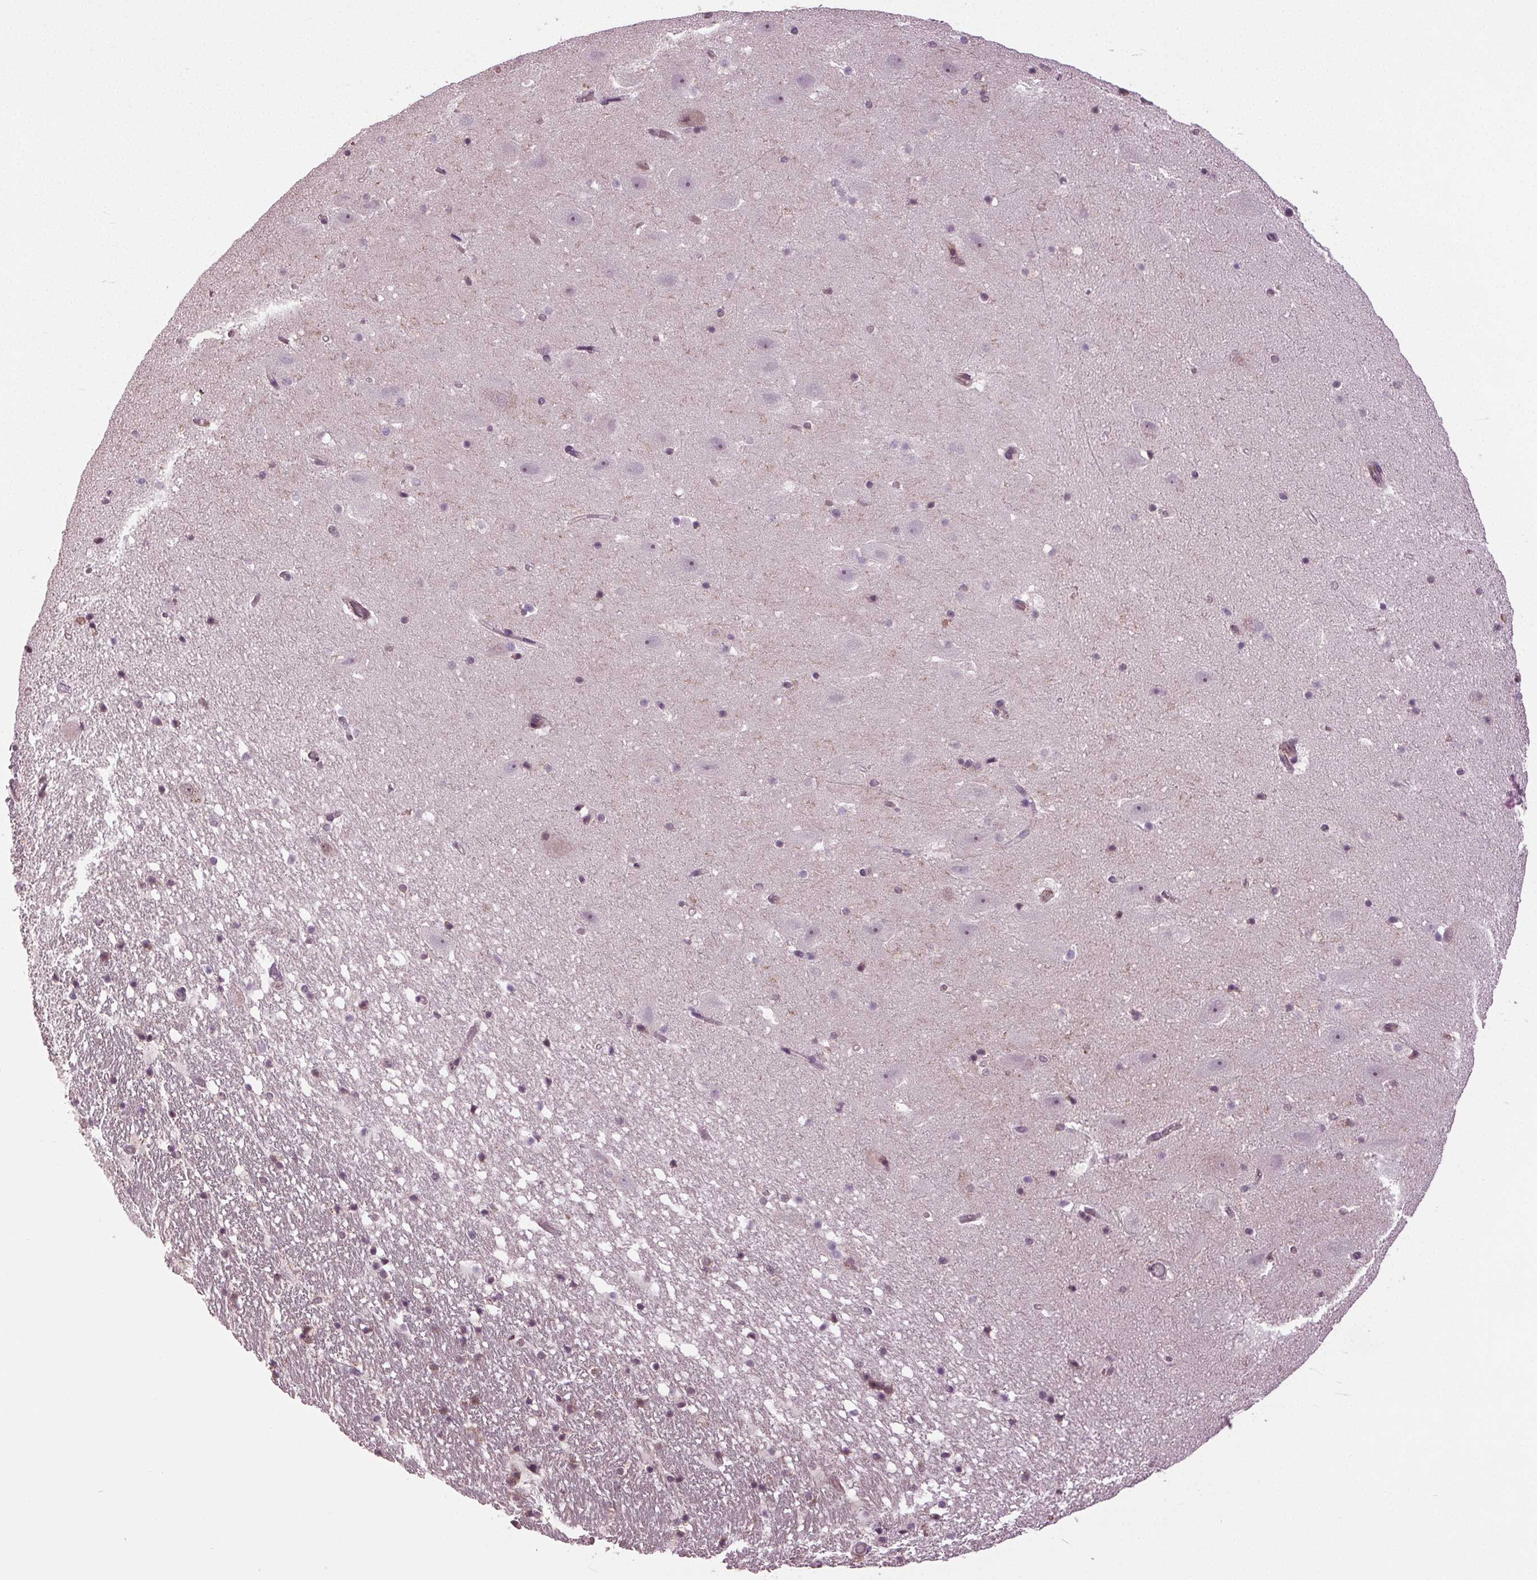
{"staining": {"intensity": "negative", "quantity": "none", "location": "none"}, "tissue": "hippocampus", "cell_type": "Glial cells", "image_type": "normal", "snomed": [{"axis": "morphology", "description": "Normal tissue, NOS"}, {"axis": "topography", "description": "Hippocampus"}], "caption": "An immunohistochemistry (IHC) photomicrograph of unremarkable hippocampus is shown. There is no staining in glial cells of hippocampus.", "gene": "BSDC1", "patient": {"sex": "female", "age": 42}}